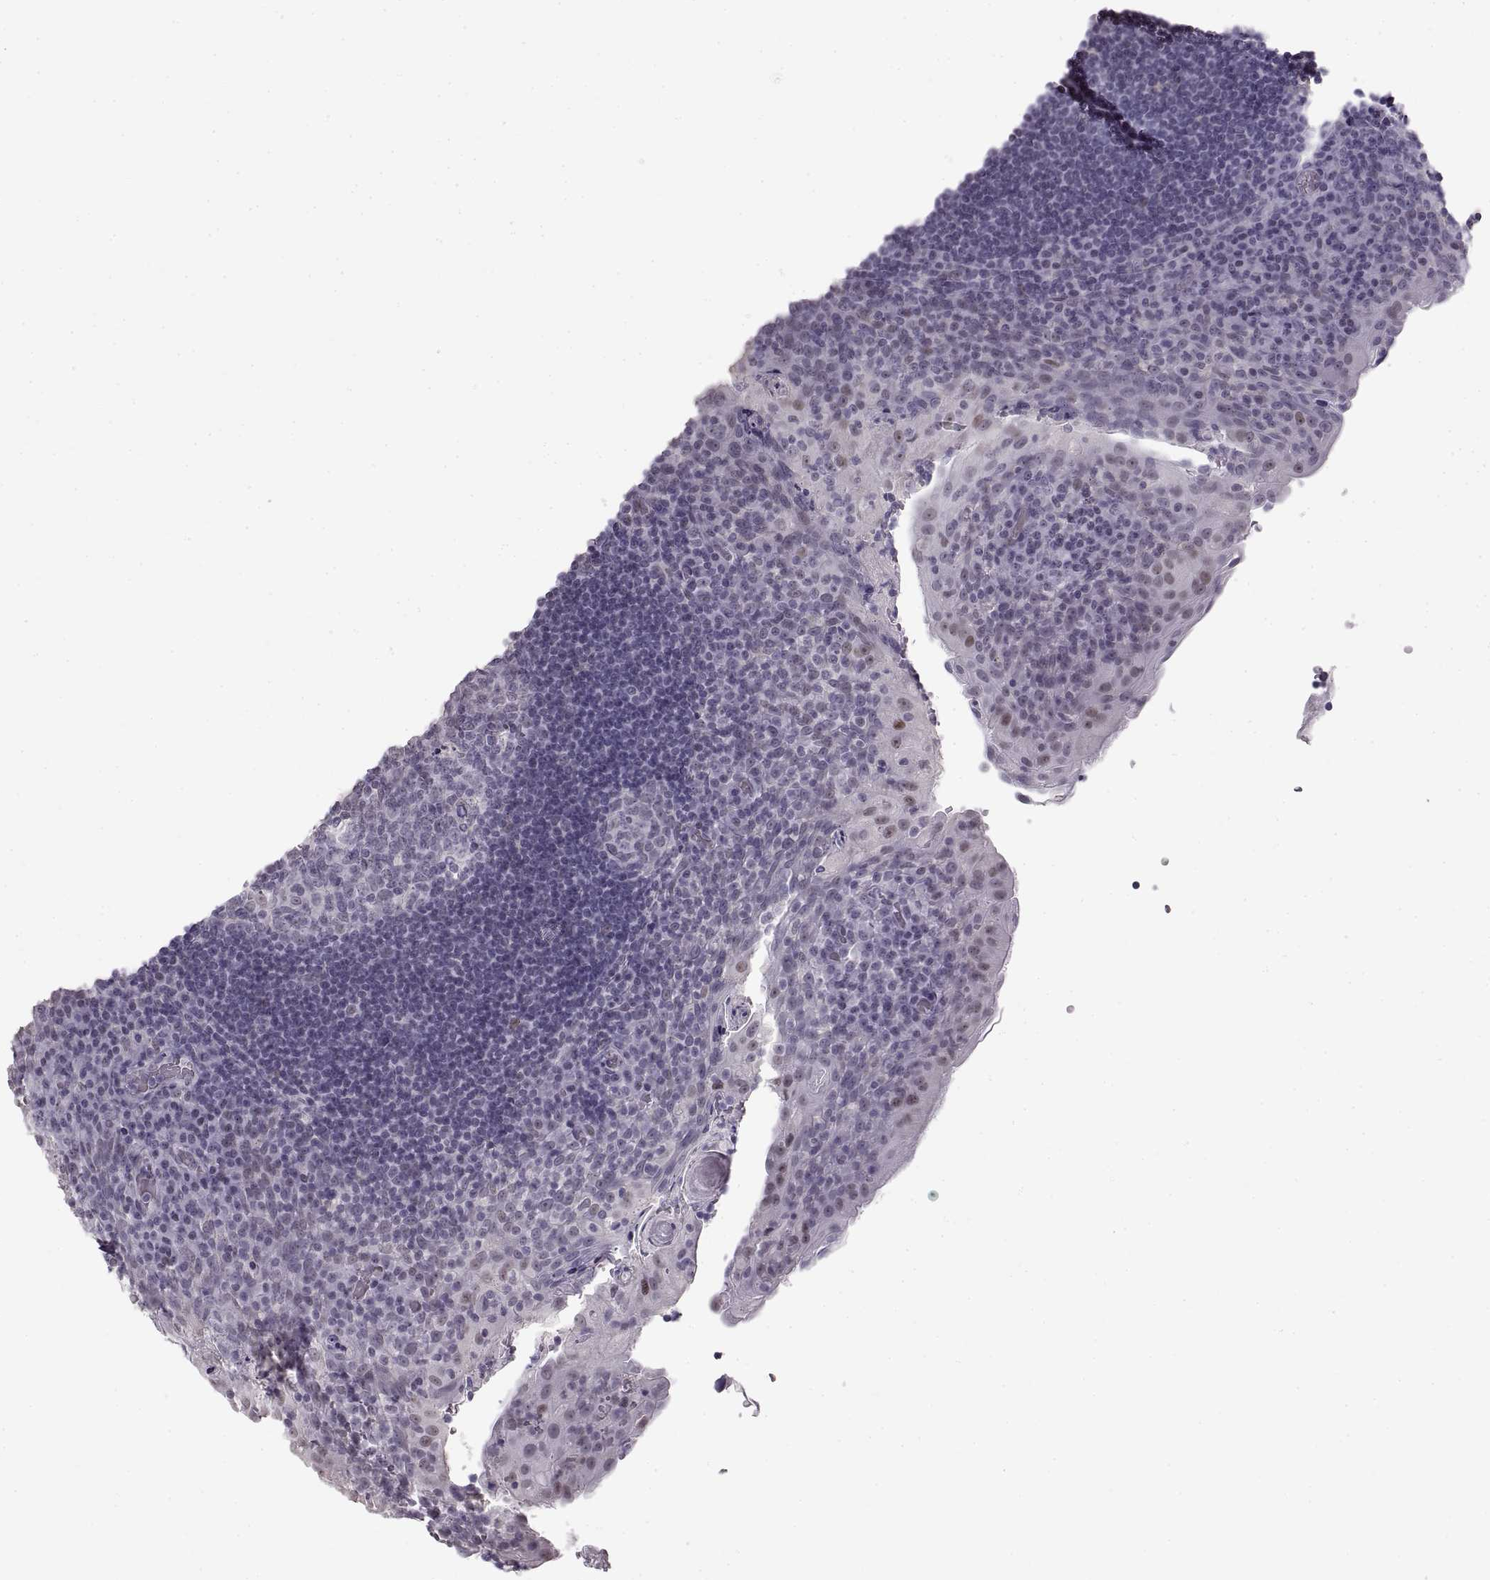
{"staining": {"intensity": "negative", "quantity": "none", "location": "none"}, "tissue": "tonsil", "cell_type": "Germinal center cells", "image_type": "normal", "snomed": [{"axis": "morphology", "description": "Normal tissue, NOS"}, {"axis": "topography", "description": "Tonsil"}], "caption": "There is no significant positivity in germinal center cells of tonsil. The staining is performed using DAB brown chromogen with nuclei counter-stained in using hematoxylin.", "gene": "NANOS3", "patient": {"sex": "male", "age": 17}}